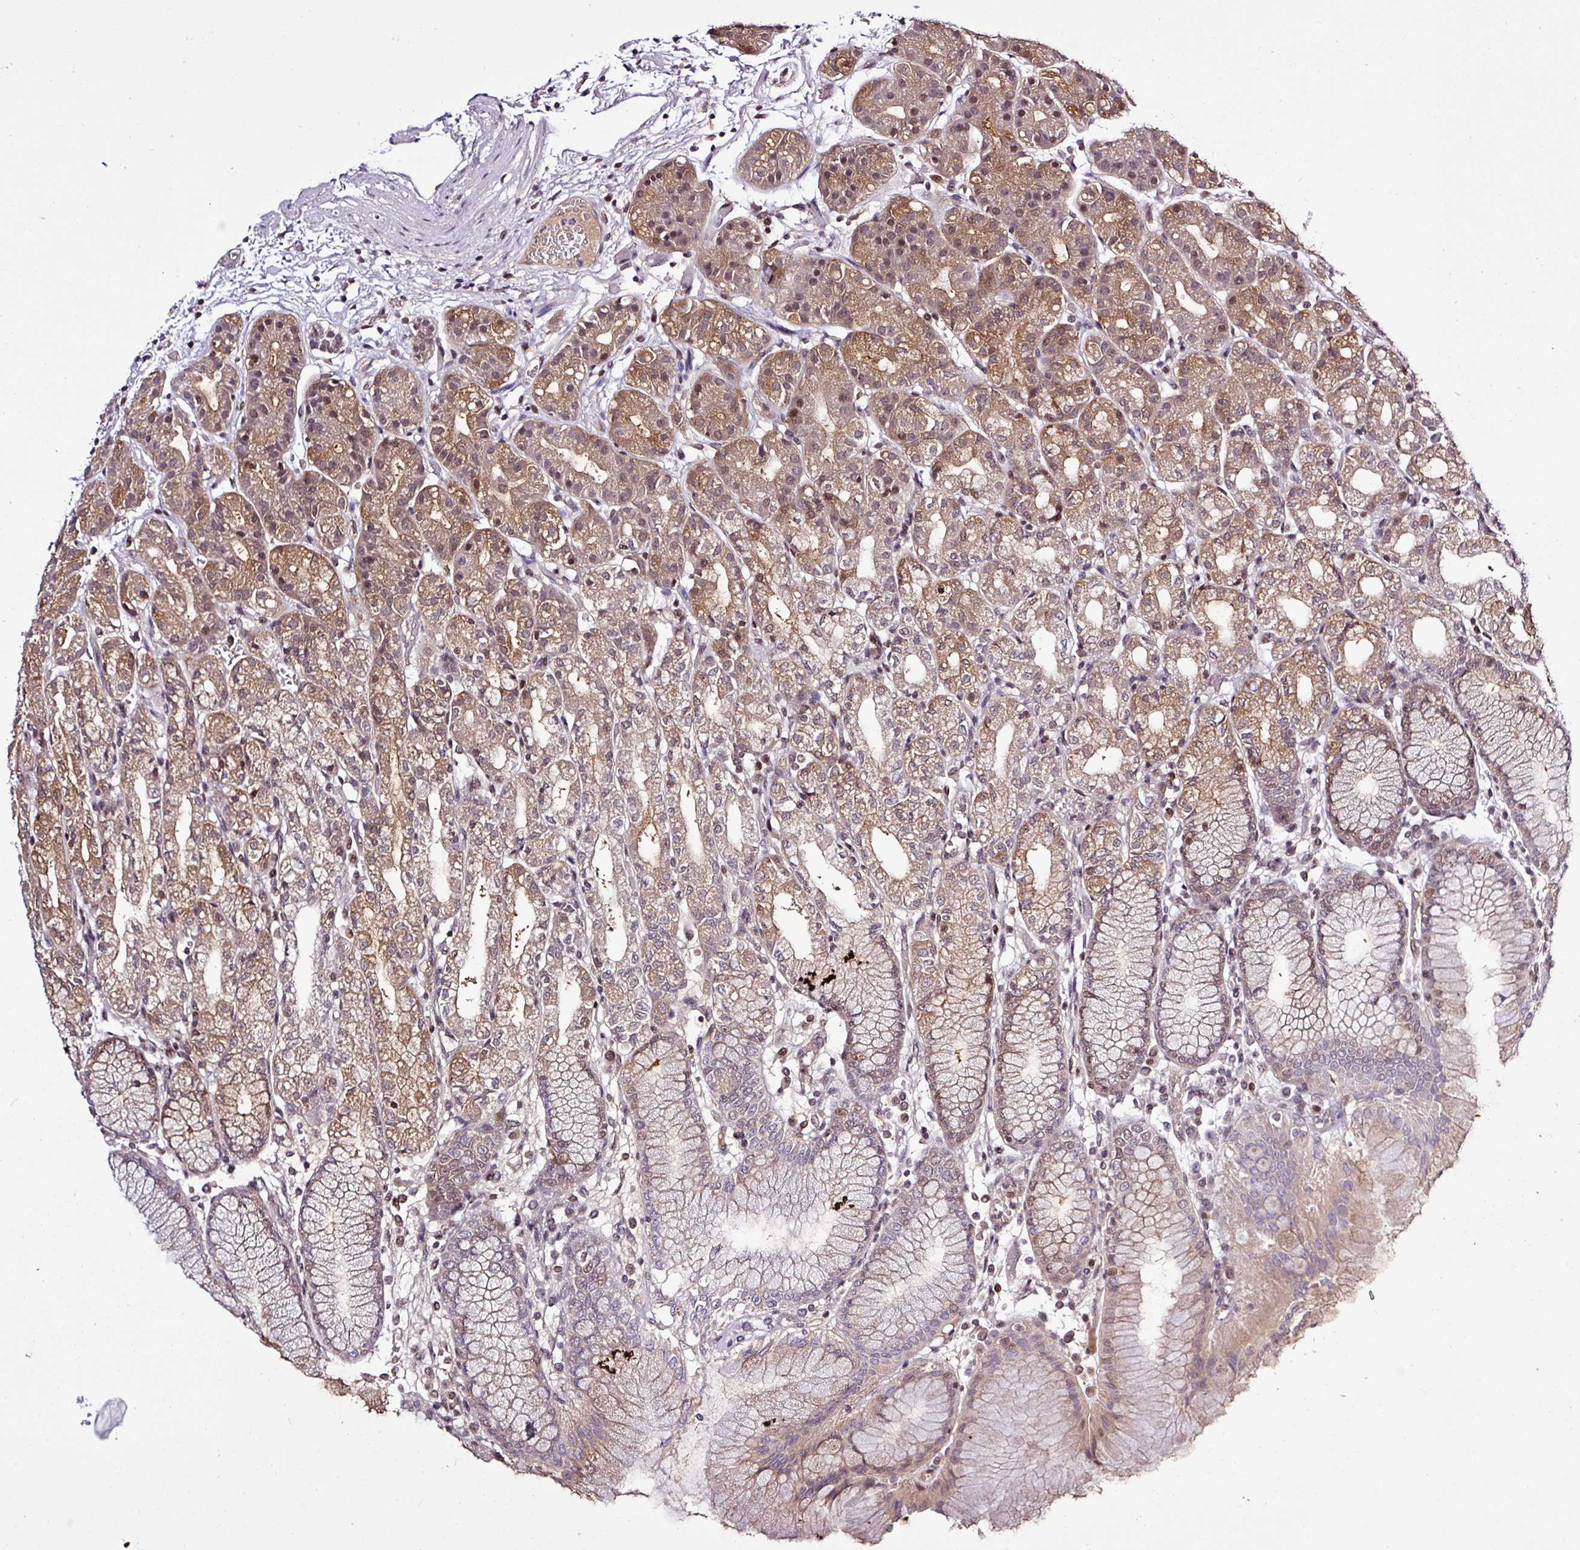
{"staining": {"intensity": "moderate", "quantity": "25%-75%", "location": "cytoplasmic/membranous,nuclear"}, "tissue": "stomach", "cell_type": "Glandular cells", "image_type": "normal", "snomed": [{"axis": "morphology", "description": "Normal tissue, NOS"}, {"axis": "topography", "description": "Stomach"}], "caption": "An immunohistochemistry photomicrograph of unremarkable tissue is shown. Protein staining in brown labels moderate cytoplasmic/membranous,nuclear positivity in stomach within glandular cells.", "gene": "ITPKC", "patient": {"sex": "female", "age": 57}}